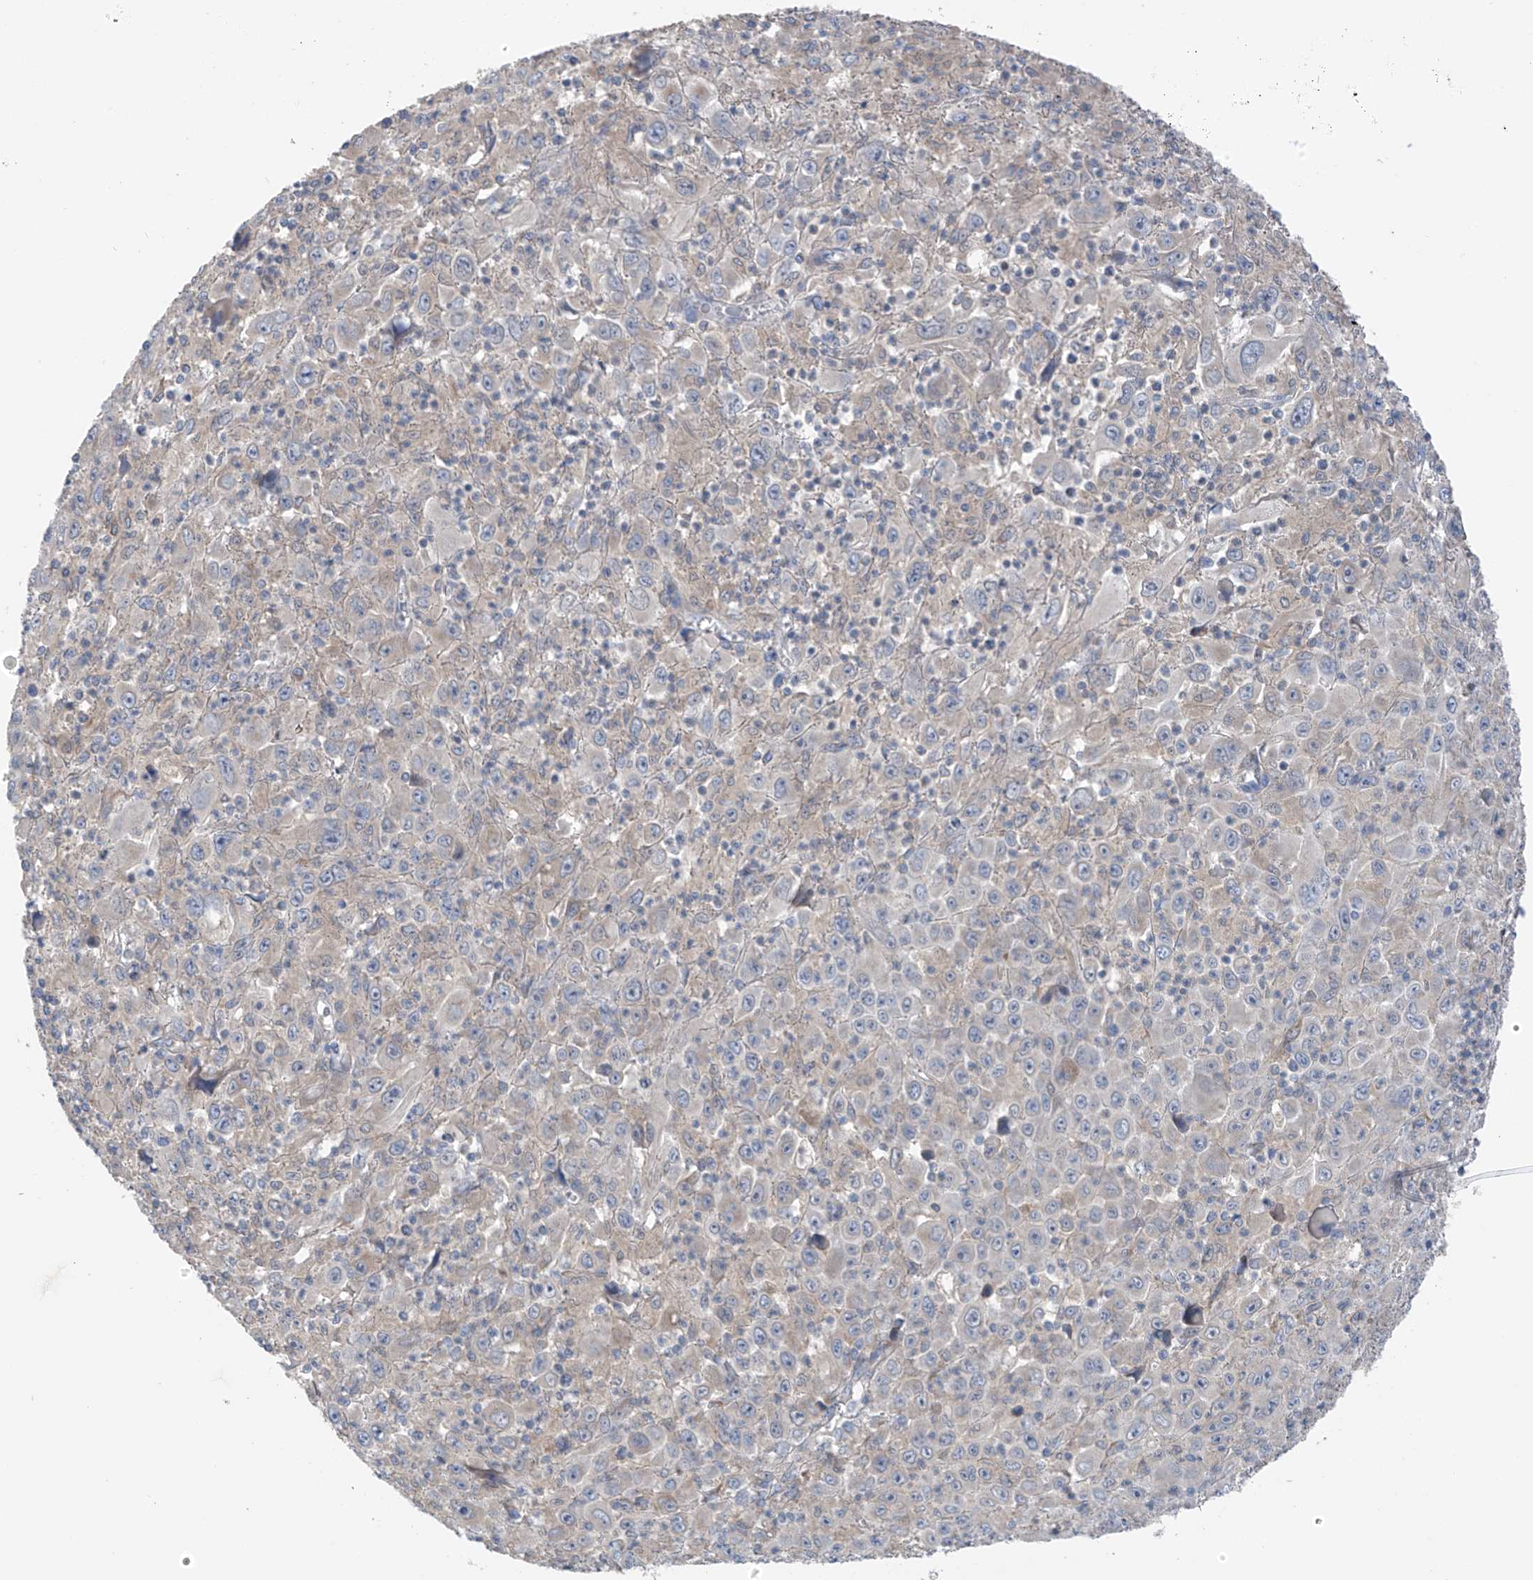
{"staining": {"intensity": "negative", "quantity": "none", "location": "none"}, "tissue": "melanoma", "cell_type": "Tumor cells", "image_type": "cancer", "snomed": [{"axis": "morphology", "description": "Malignant melanoma, Metastatic site"}, {"axis": "topography", "description": "Skin"}], "caption": "Immunohistochemistry (IHC) histopathology image of neoplastic tissue: human malignant melanoma (metastatic site) stained with DAB exhibits no significant protein staining in tumor cells.", "gene": "GALNTL6", "patient": {"sex": "female", "age": 56}}